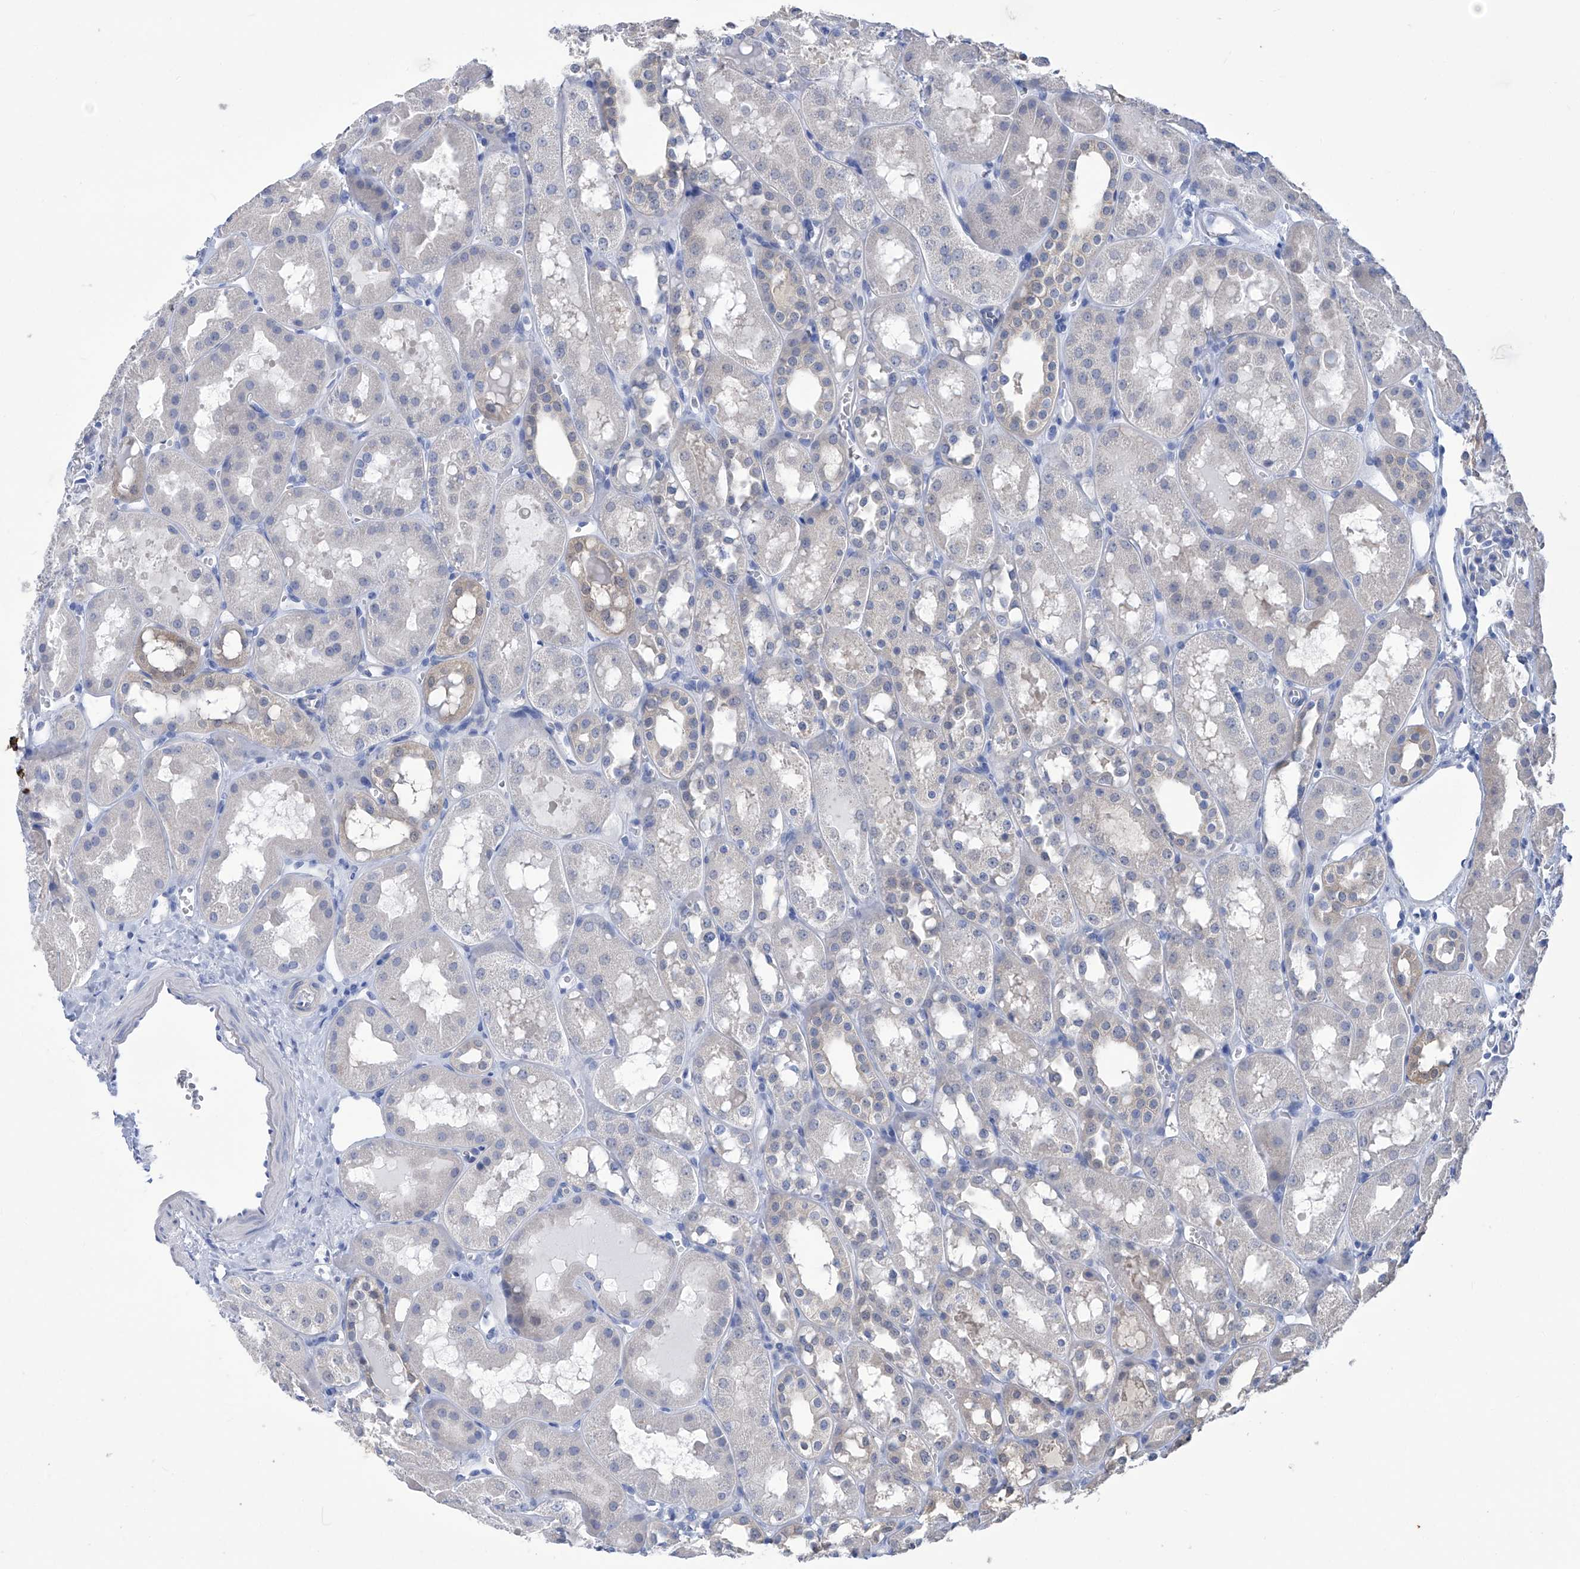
{"staining": {"intensity": "negative", "quantity": "none", "location": "none"}, "tissue": "kidney", "cell_type": "Cells in glomeruli", "image_type": "normal", "snomed": [{"axis": "morphology", "description": "Normal tissue, NOS"}, {"axis": "topography", "description": "Kidney"}], "caption": "The immunohistochemistry (IHC) image has no significant expression in cells in glomeruli of kidney. (DAB (3,3'-diaminobenzidine) immunohistochemistry (IHC) with hematoxylin counter stain).", "gene": "SMS", "patient": {"sex": "male", "age": 16}}